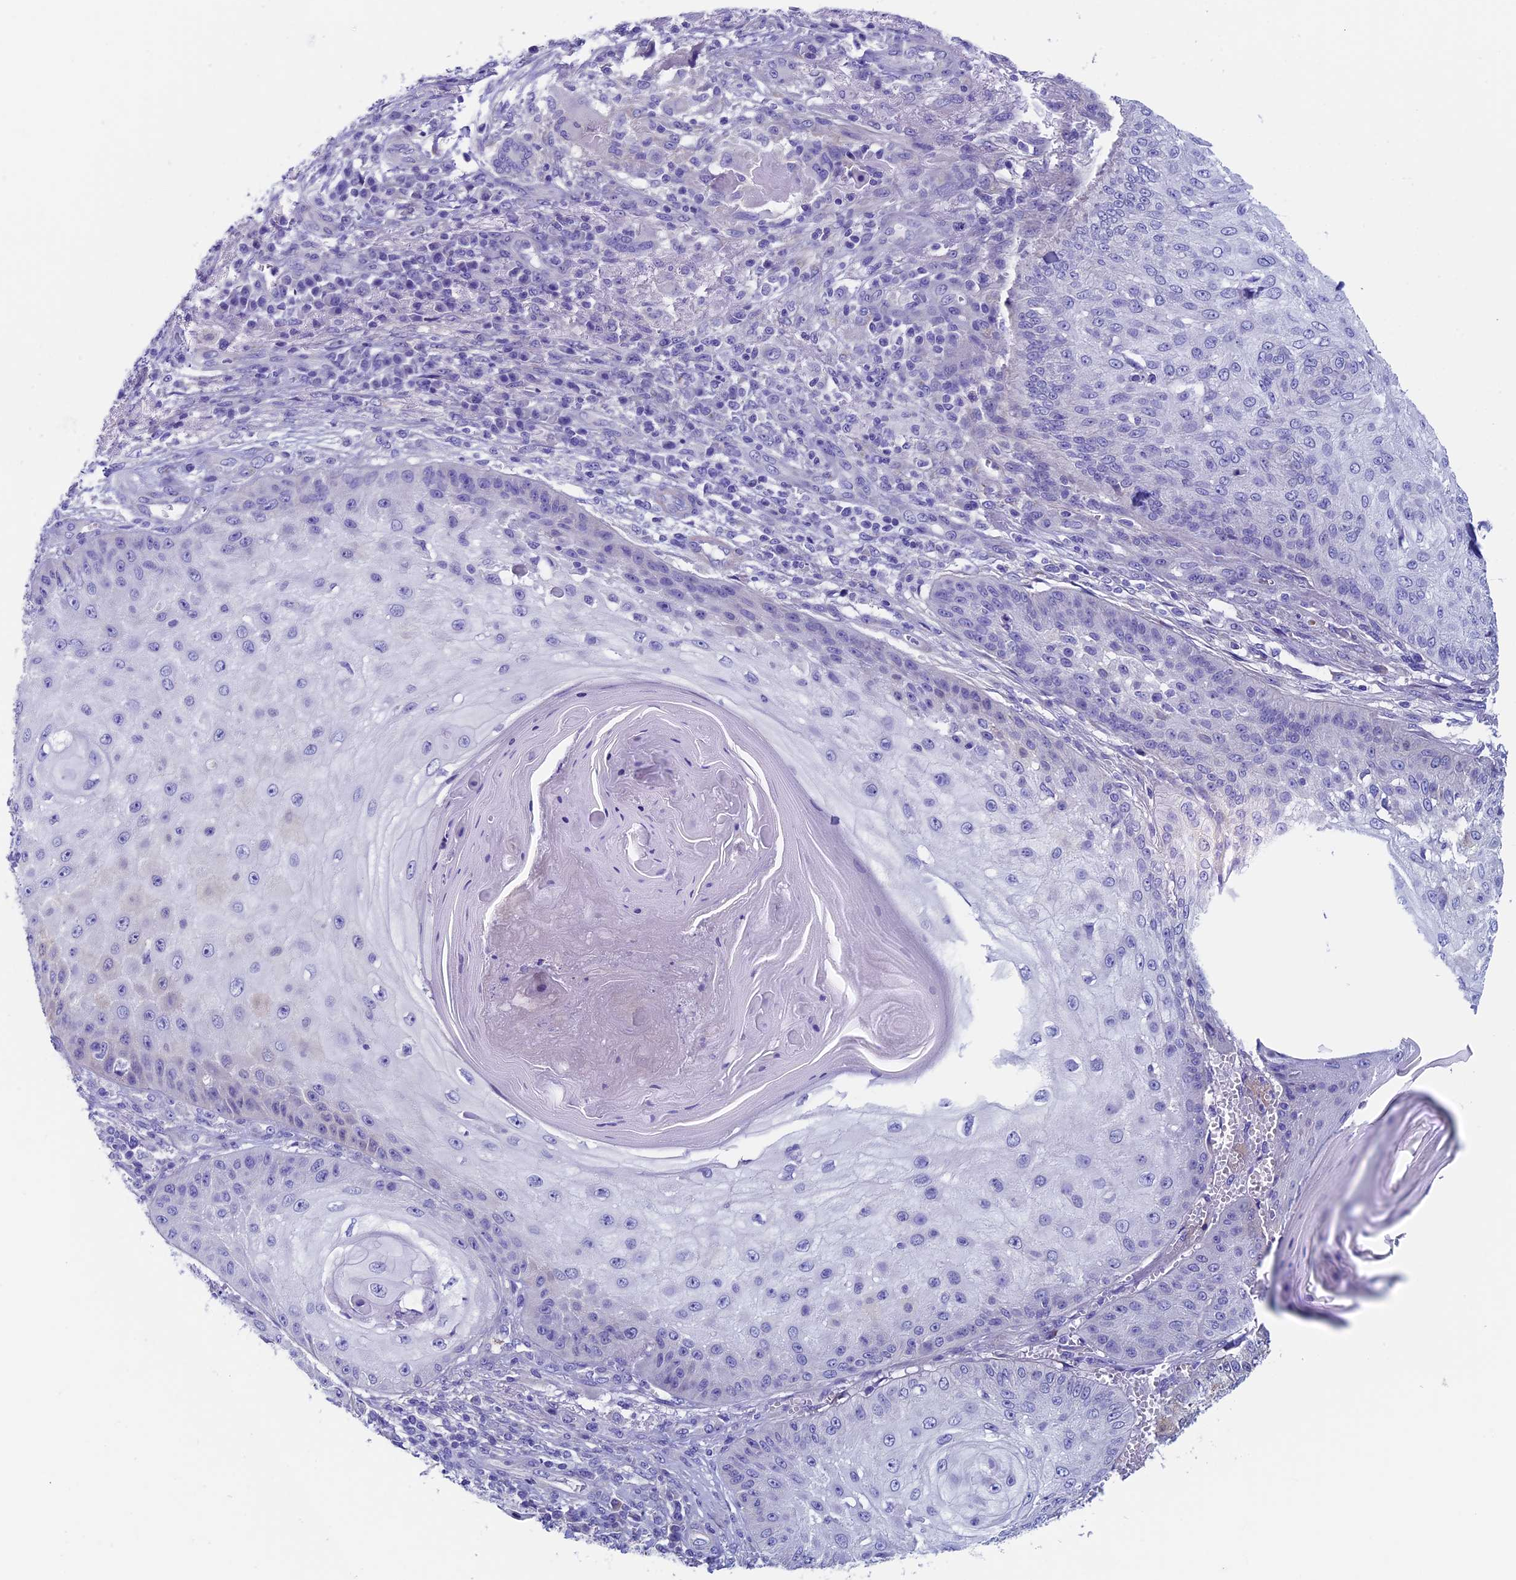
{"staining": {"intensity": "negative", "quantity": "none", "location": "none"}, "tissue": "skin cancer", "cell_type": "Tumor cells", "image_type": "cancer", "snomed": [{"axis": "morphology", "description": "Squamous cell carcinoma, NOS"}, {"axis": "topography", "description": "Skin"}], "caption": "The photomicrograph exhibits no significant expression in tumor cells of squamous cell carcinoma (skin).", "gene": "ADH7", "patient": {"sex": "male", "age": 70}}